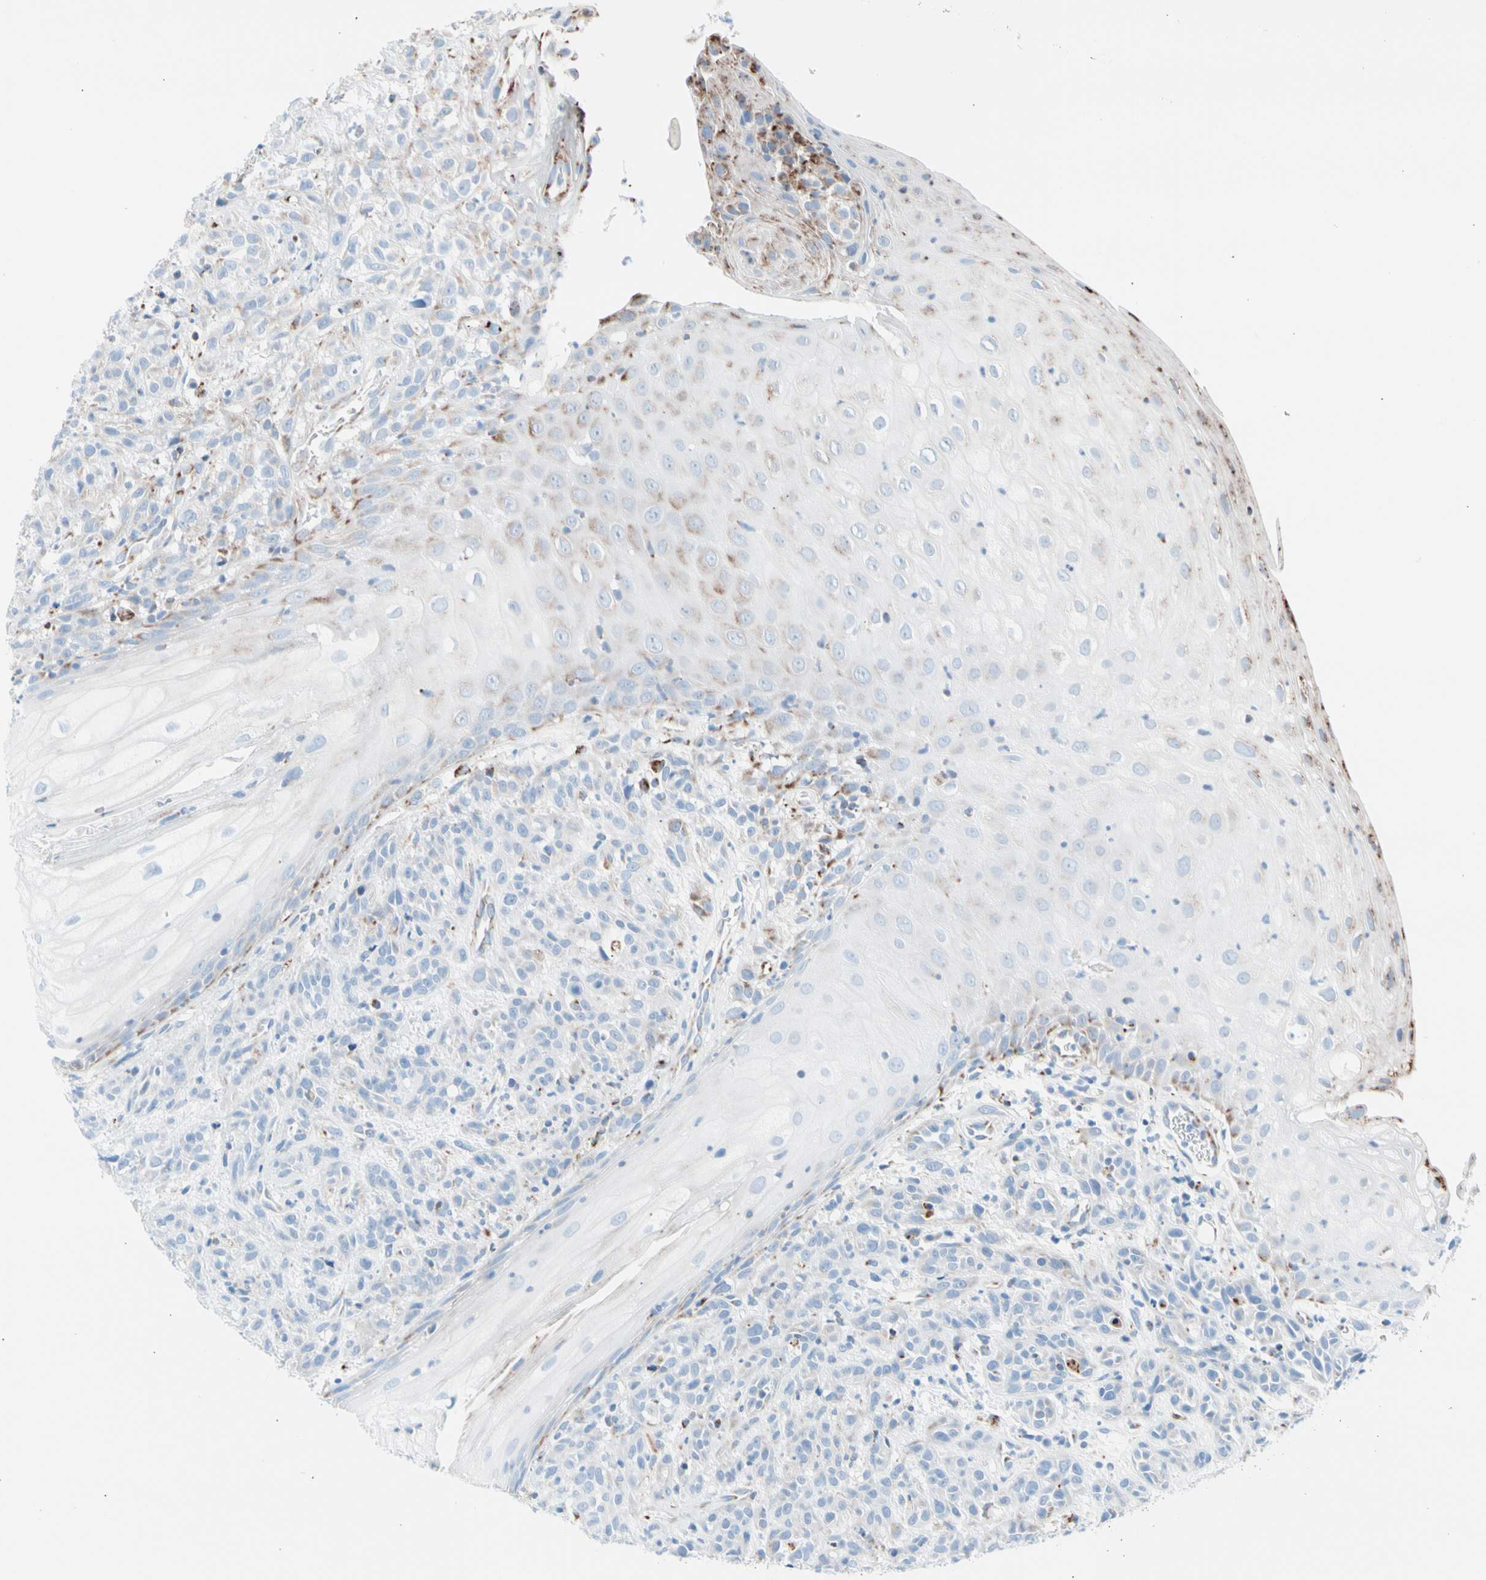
{"staining": {"intensity": "weak", "quantity": "<25%", "location": "cytoplasmic/membranous"}, "tissue": "head and neck cancer", "cell_type": "Tumor cells", "image_type": "cancer", "snomed": [{"axis": "morphology", "description": "Normal tissue, NOS"}, {"axis": "morphology", "description": "Squamous cell carcinoma, NOS"}, {"axis": "topography", "description": "Cartilage tissue"}, {"axis": "topography", "description": "Head-Neck"}], "caption": "An image of head and neck cancer (squamous cell carcinoma) stained for a protein exhibits no brown staining in tumor cells.", "gene": "HK1", "patient": {"sex": "male", "age": 62}}